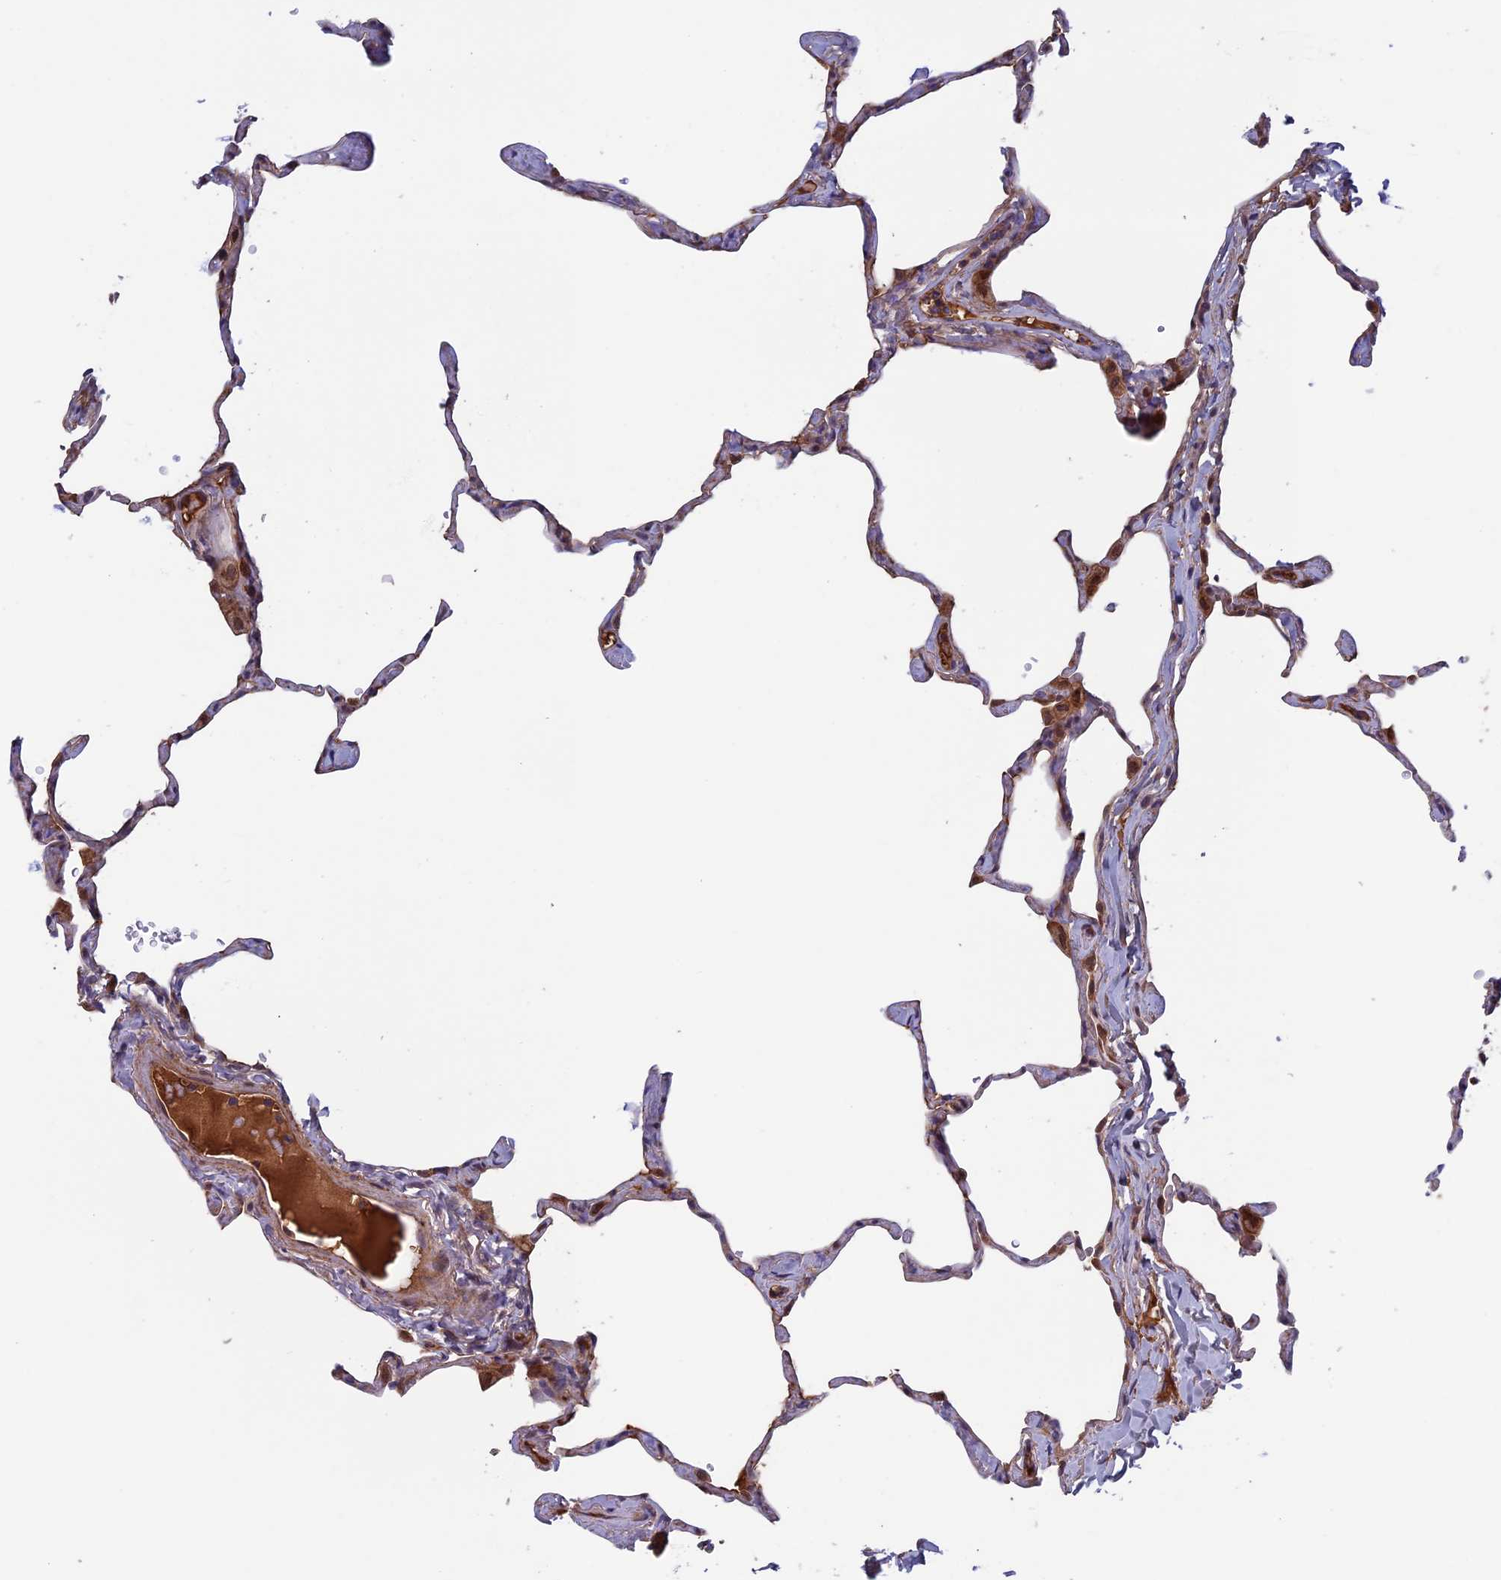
{"staining": {"intensity": "moderate", "quantity": "25%-75%", "location": "cytoplasmic/membranous"}, "tissue": "lung", "cell_type": "Alveolar cells", "image_type": "normal", "snomed": [{"axis": "morphology", "description": "Normal tissue, NOS"}, {"axis": "topography", "description": "Lung"}], "caption": "About 25%-75% of alveolar cells in unremarkable lung reveal moderate cytoplasmic/membranous protein staining as visualized by brown immunohistochemical staining.", "gene": "FADS1", "patient": {"sex": "male", "age": 65}}